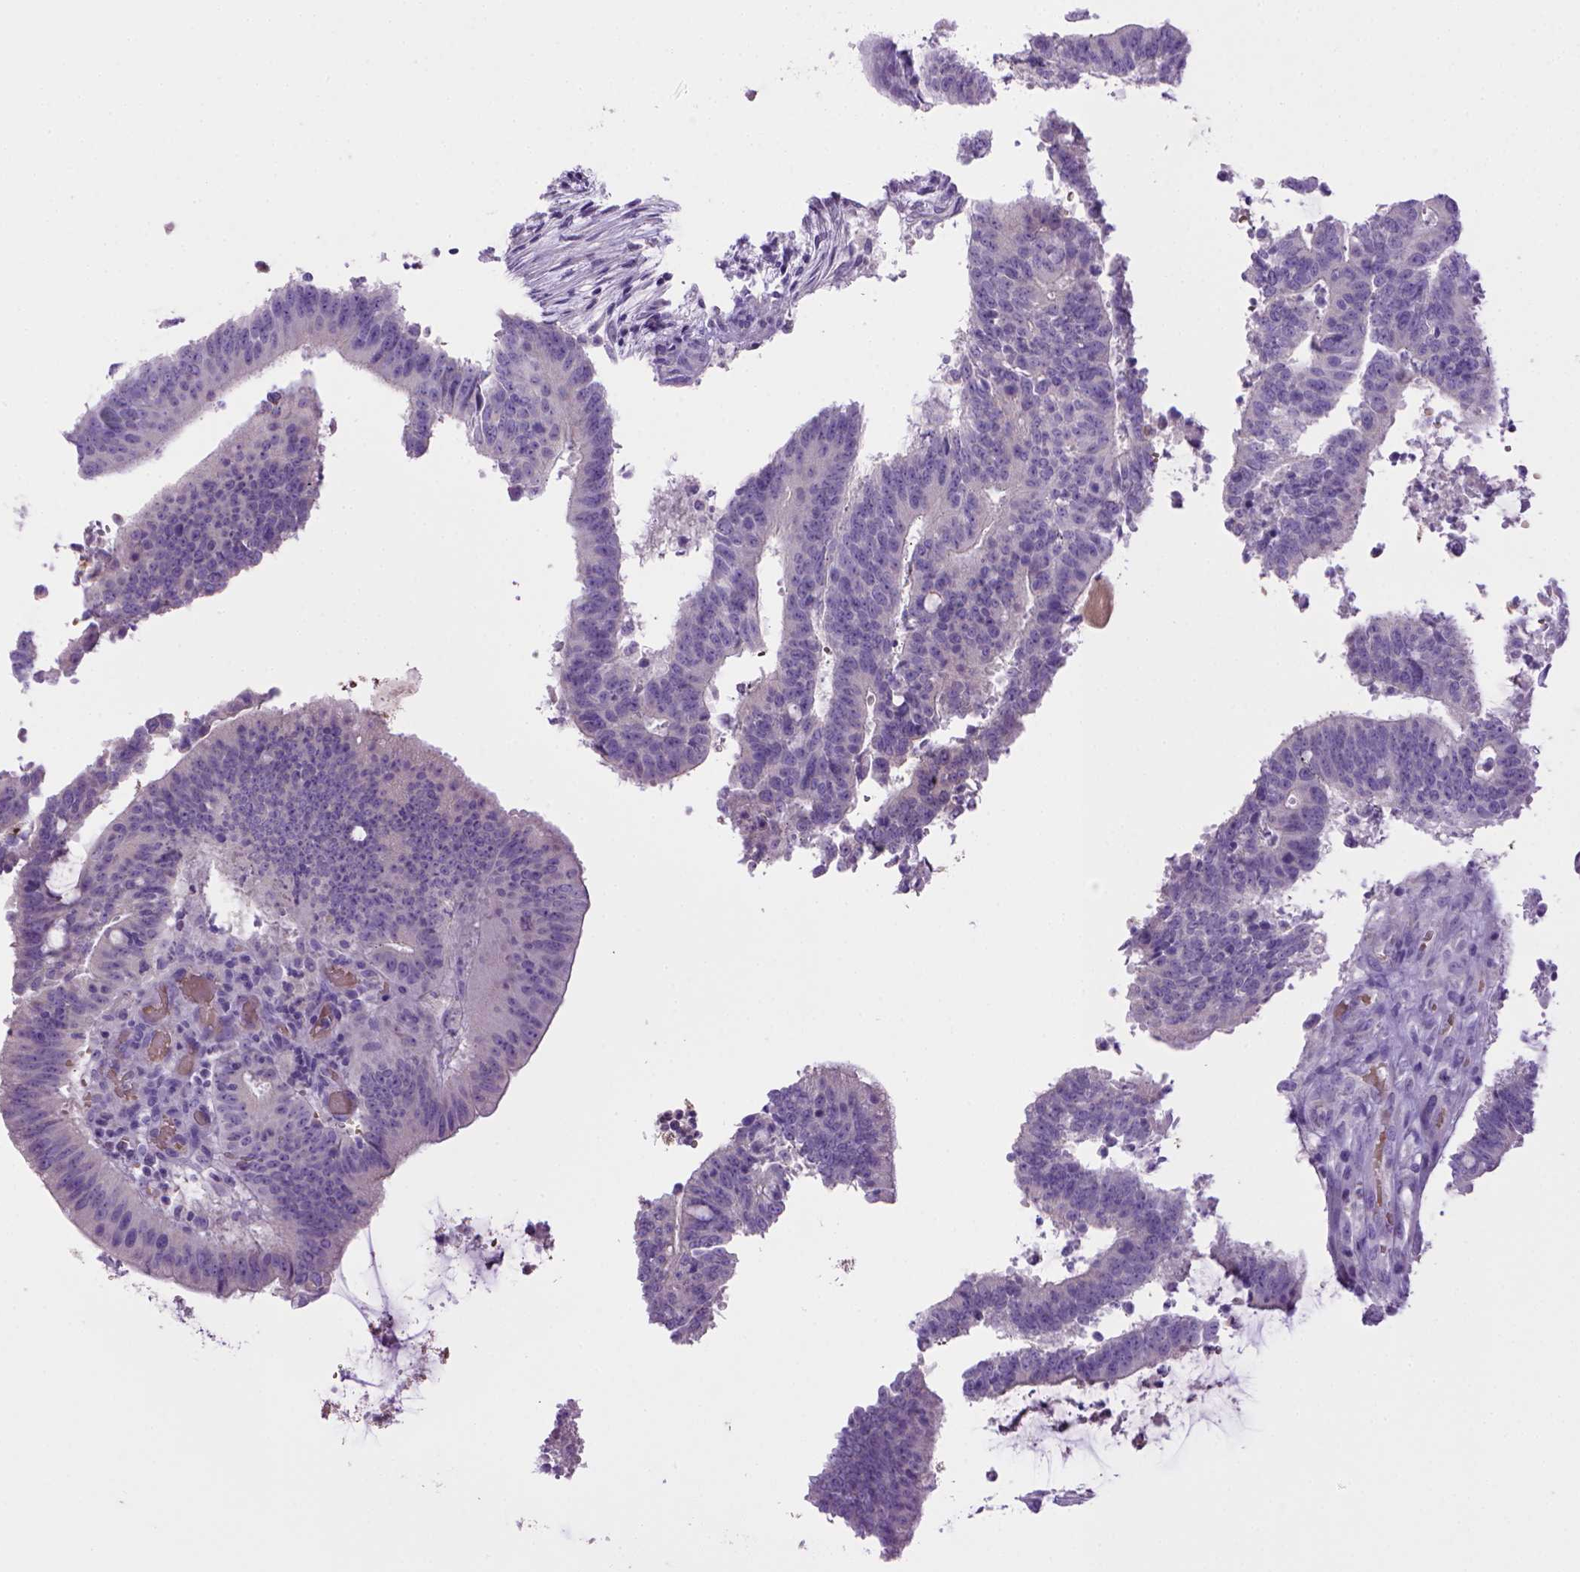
{"staining": {"intensity": "negative", "quantity": "none", "location": "none"}, "tissue": "colorectal cancer", "cell_type": "Tumor cells", "image_type": "cancer", "snomed": [{"axis": "morphology", "description": "Adenocarcinoma, NOS"}, {"axis": "topography", "description": "Colon"}], "caption": "This is an IHC photomicrograph of human colorectal cancer. There is no positivity in tumor cells.", "gene": "BAAT", "patient": {"sex": "female", "age": 43}}